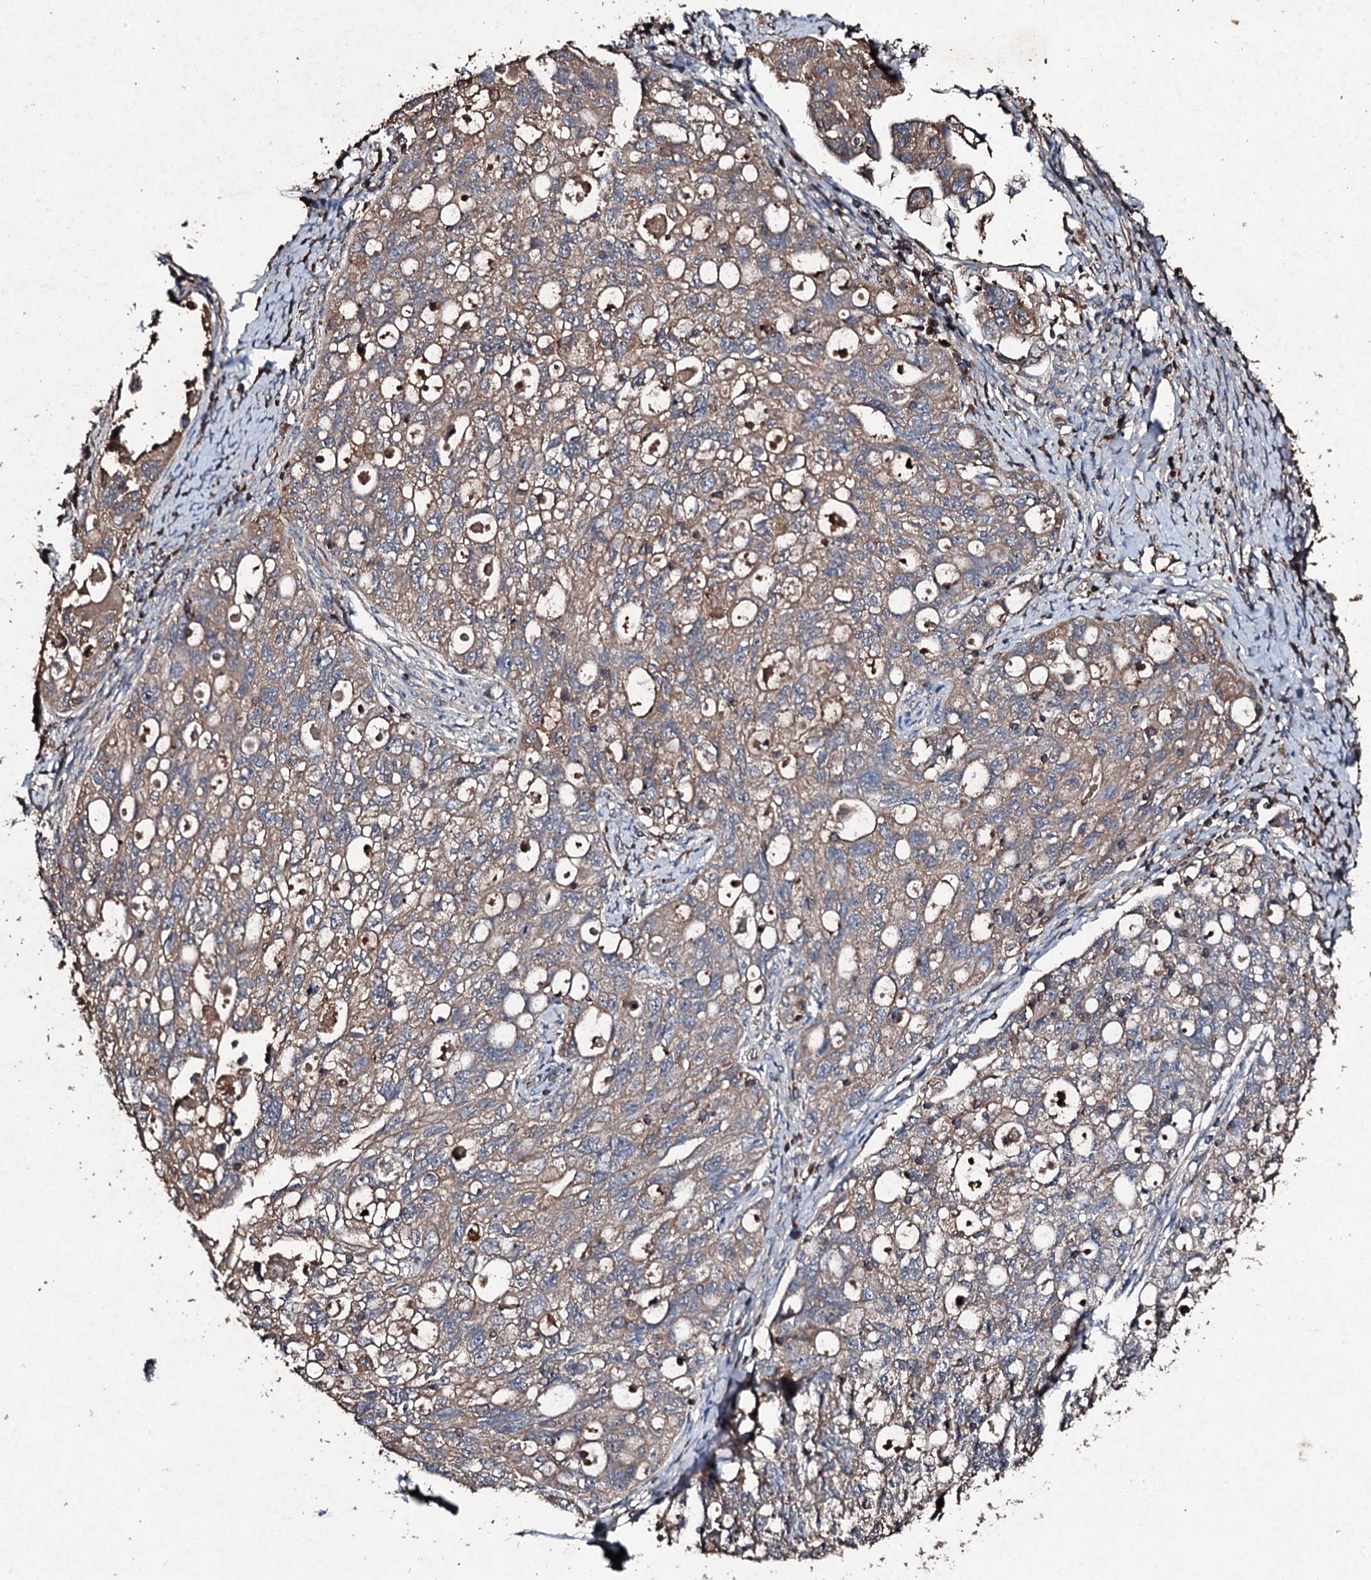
{"staining": {"intensity": "moderate", "quantity": ">75%", "location": "cytoplasmic/membranous"}, "tissue": "ovarian cancer", "cell_type": "Tumor cells", "image_type": "cancer", "snomed": [{"axis": "morphology", "description": "Carcinoma, NOS"}, {"axis": "morphology", "description": "Cystadenocarcinoma, serous, NOS"}, {"axis": "topography", "description": "Ovary"}], "caption": "Immunohistochemistry (DAB (3,3'-diaminobenzidine)) staining of ovarian carcinoma exhibits moderate cytoplasmic/membranous protein positivity in approximately >75% of tumor cells.", "gene": "KERA", "patient": {"sex": "female", "age": 69}}